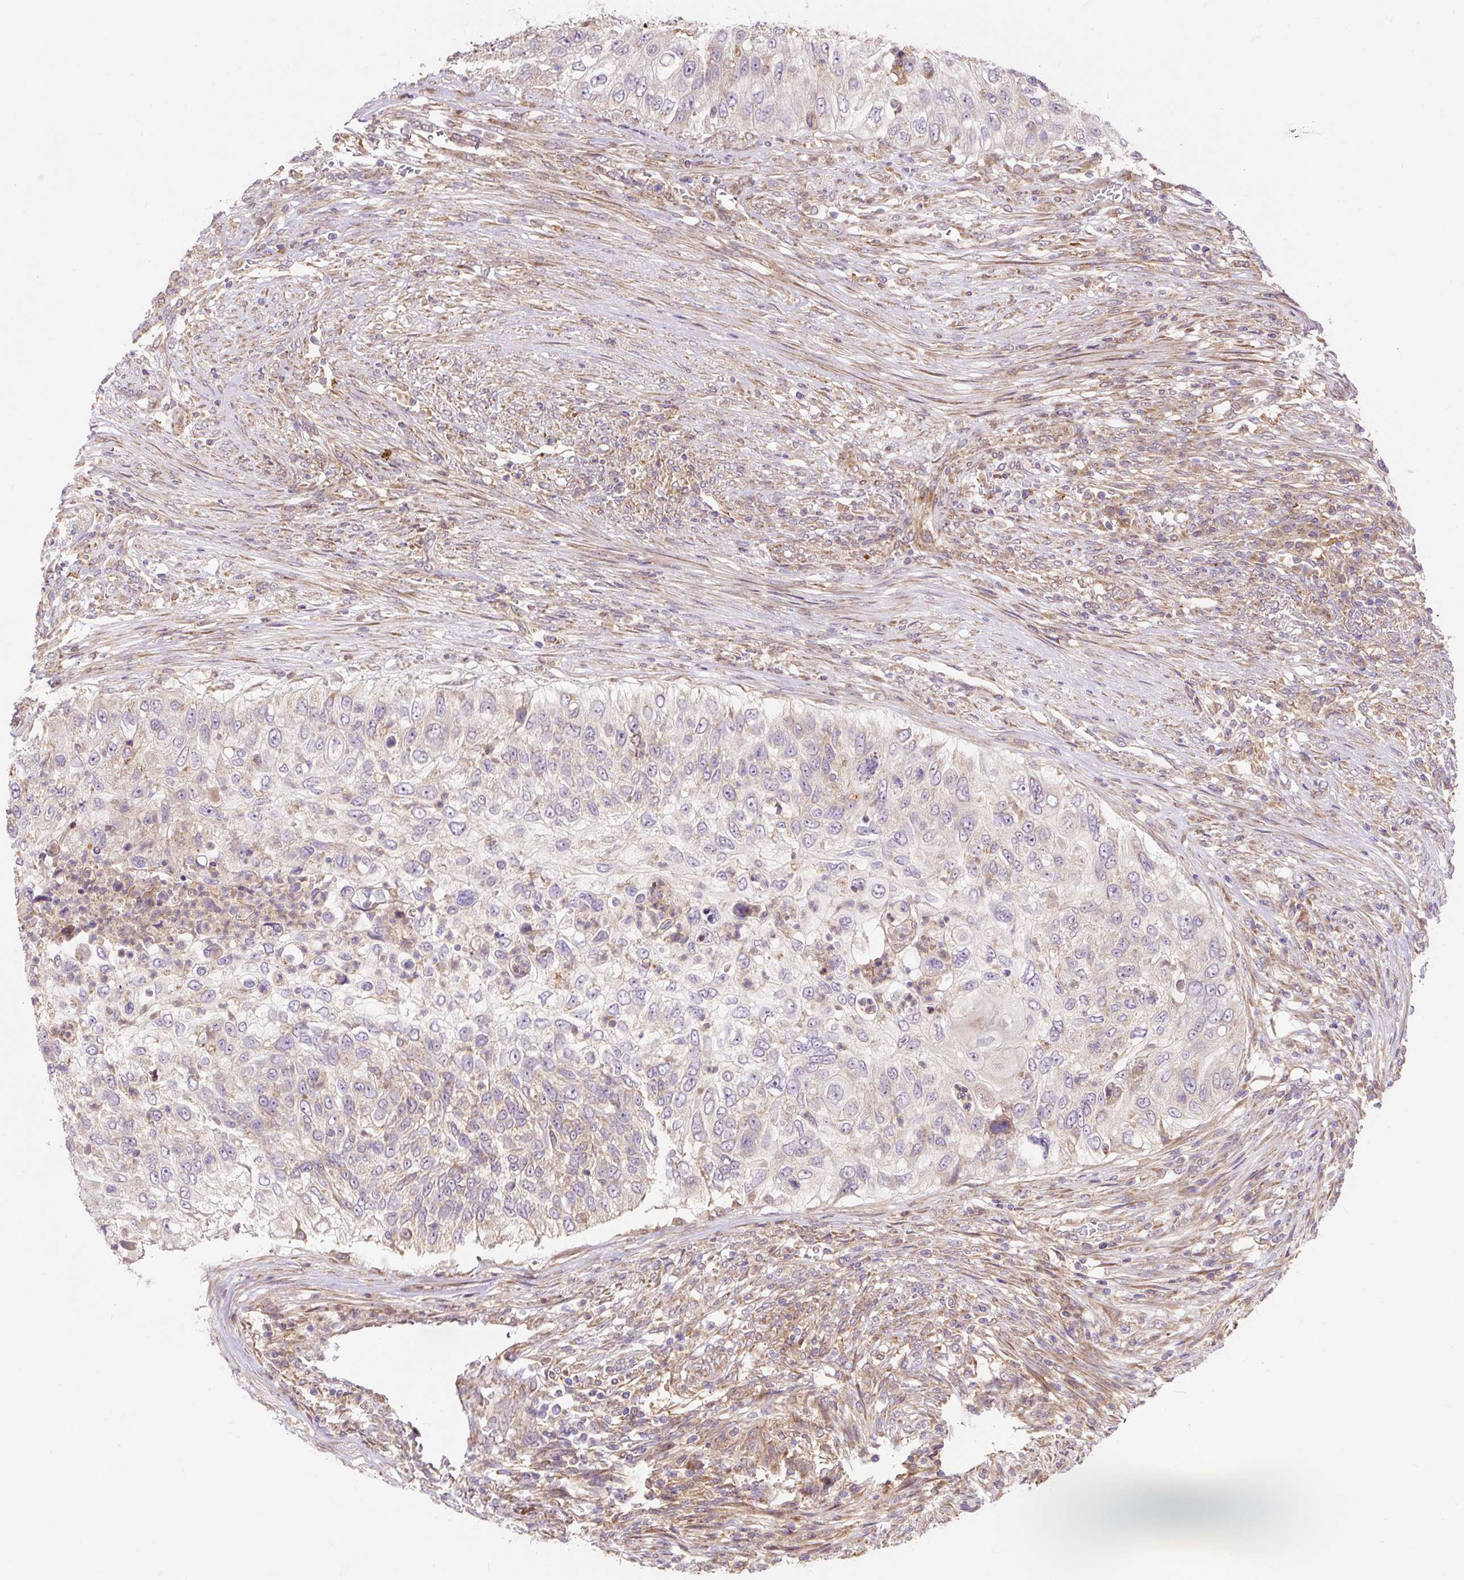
{"staining": {"intensity": "weak", "quantity": "25%-75%", "location": "cytoplasmic/membranous"}, "tissue": "urothelial cancer", "cell_type": "Tumor cells", "image_type": "cancer", "snomed": [{"axis": "morphology", "description": "Urothelial carcinoma, High grade"}, {"axis": "topography", "description": "Urinary bladder"}], "caption": "Tumor cells demonstrate low levels of weak cytoplasmic/membranous expression in approximately 25%-75% of cells in human urothelial cancer. The staining was performed using DAB to visualize the protein expression in brown, while the nuclei were stained in blue with hematoxylin (Magnification: 20x).", "gene": "TRIAP1", "patient": {"sex": "female", "age": 60}}